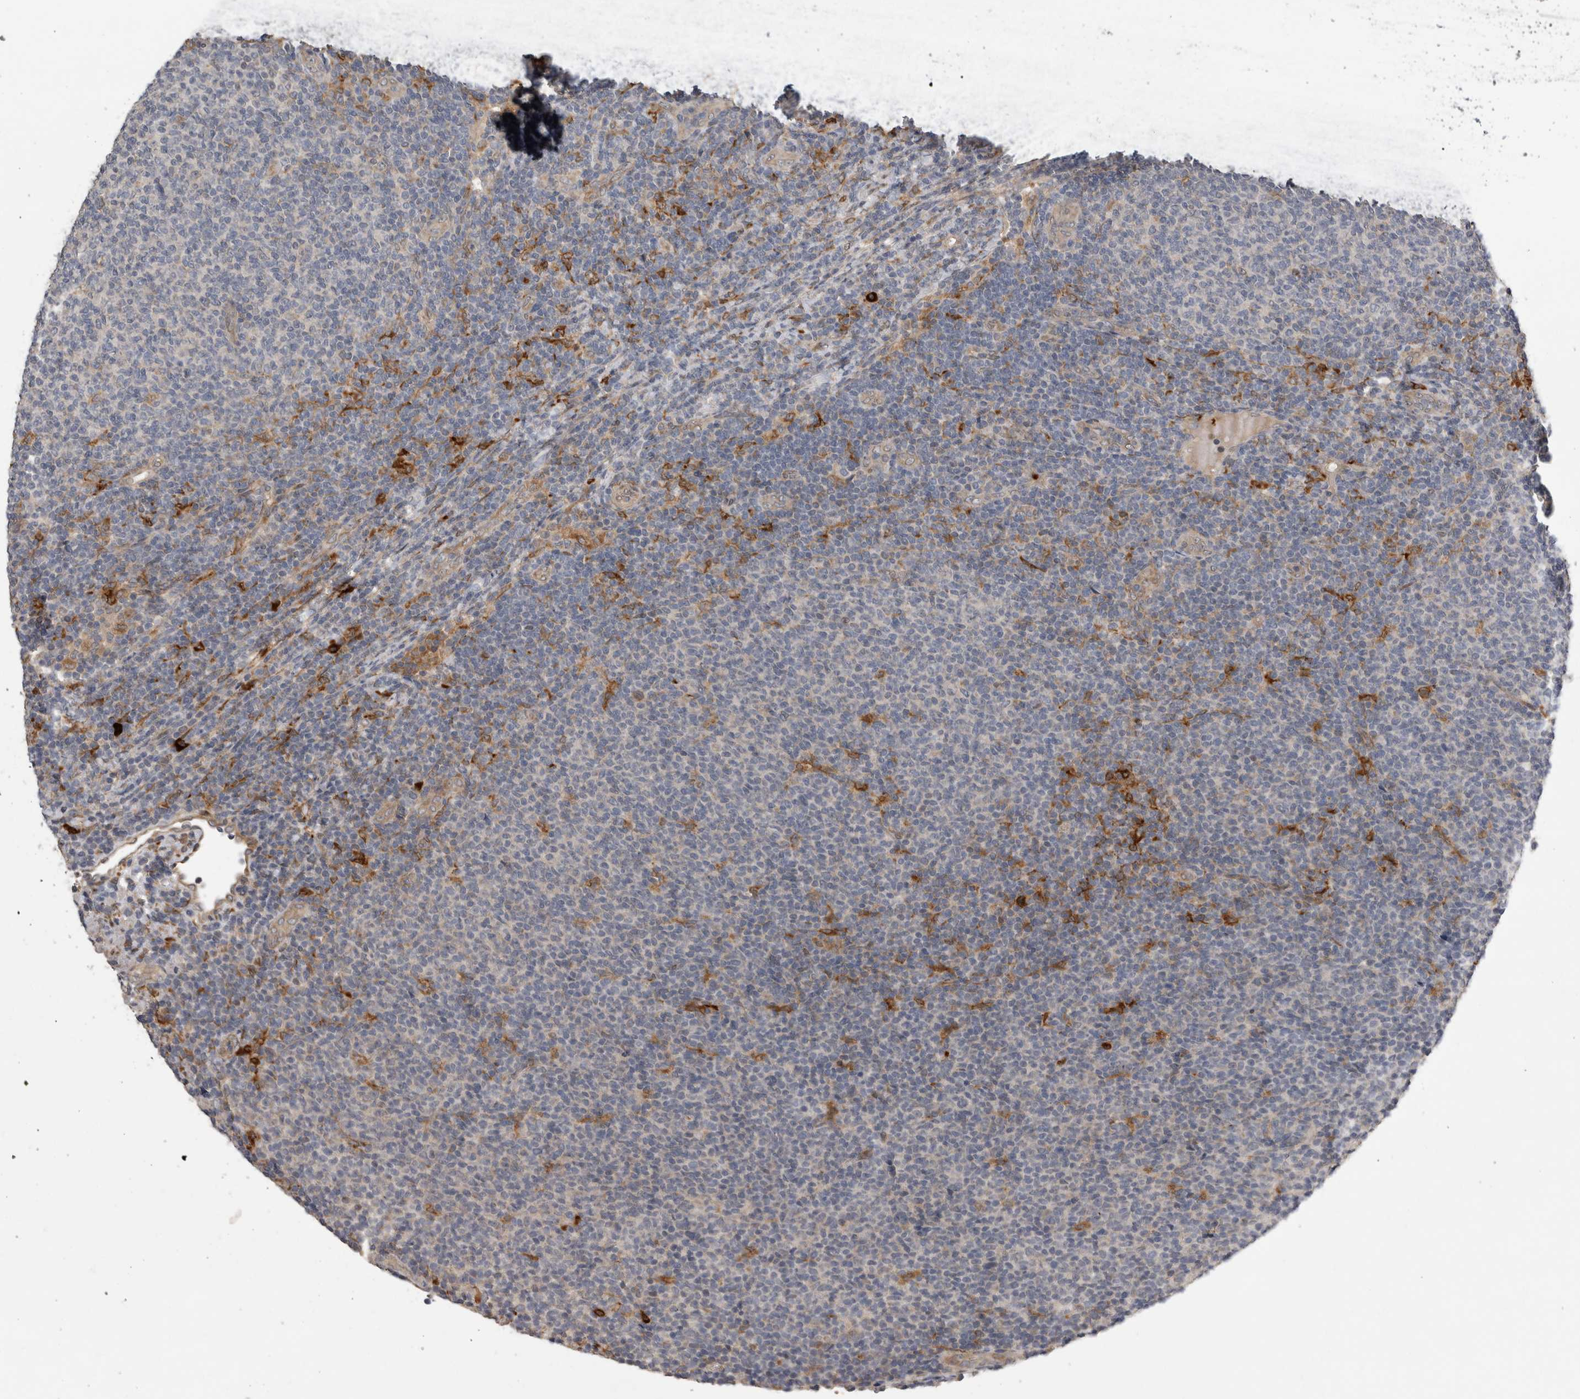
{"staining": {"intensity": "negative", "quantity": "none", "location": "none"}, "tissue": "lymphoma", "cell_type": "Tumor cells", "image_type": "cancer", "snomed": [{"axis": "morphology", "description": "Malignant lymphoma, non-Hodgkin's type, Low grade"}, {"axis": "topography", "description": "Lymph node"}], "caption": "This photomicrograph is of lymphoma stained with immunohistochemistry to label a protein in brown with the nuclei are counter-stained blue. There is no staining in tumor cells.", "gene": "APOL2", "patient": {"sex": "male", "age": 66}}